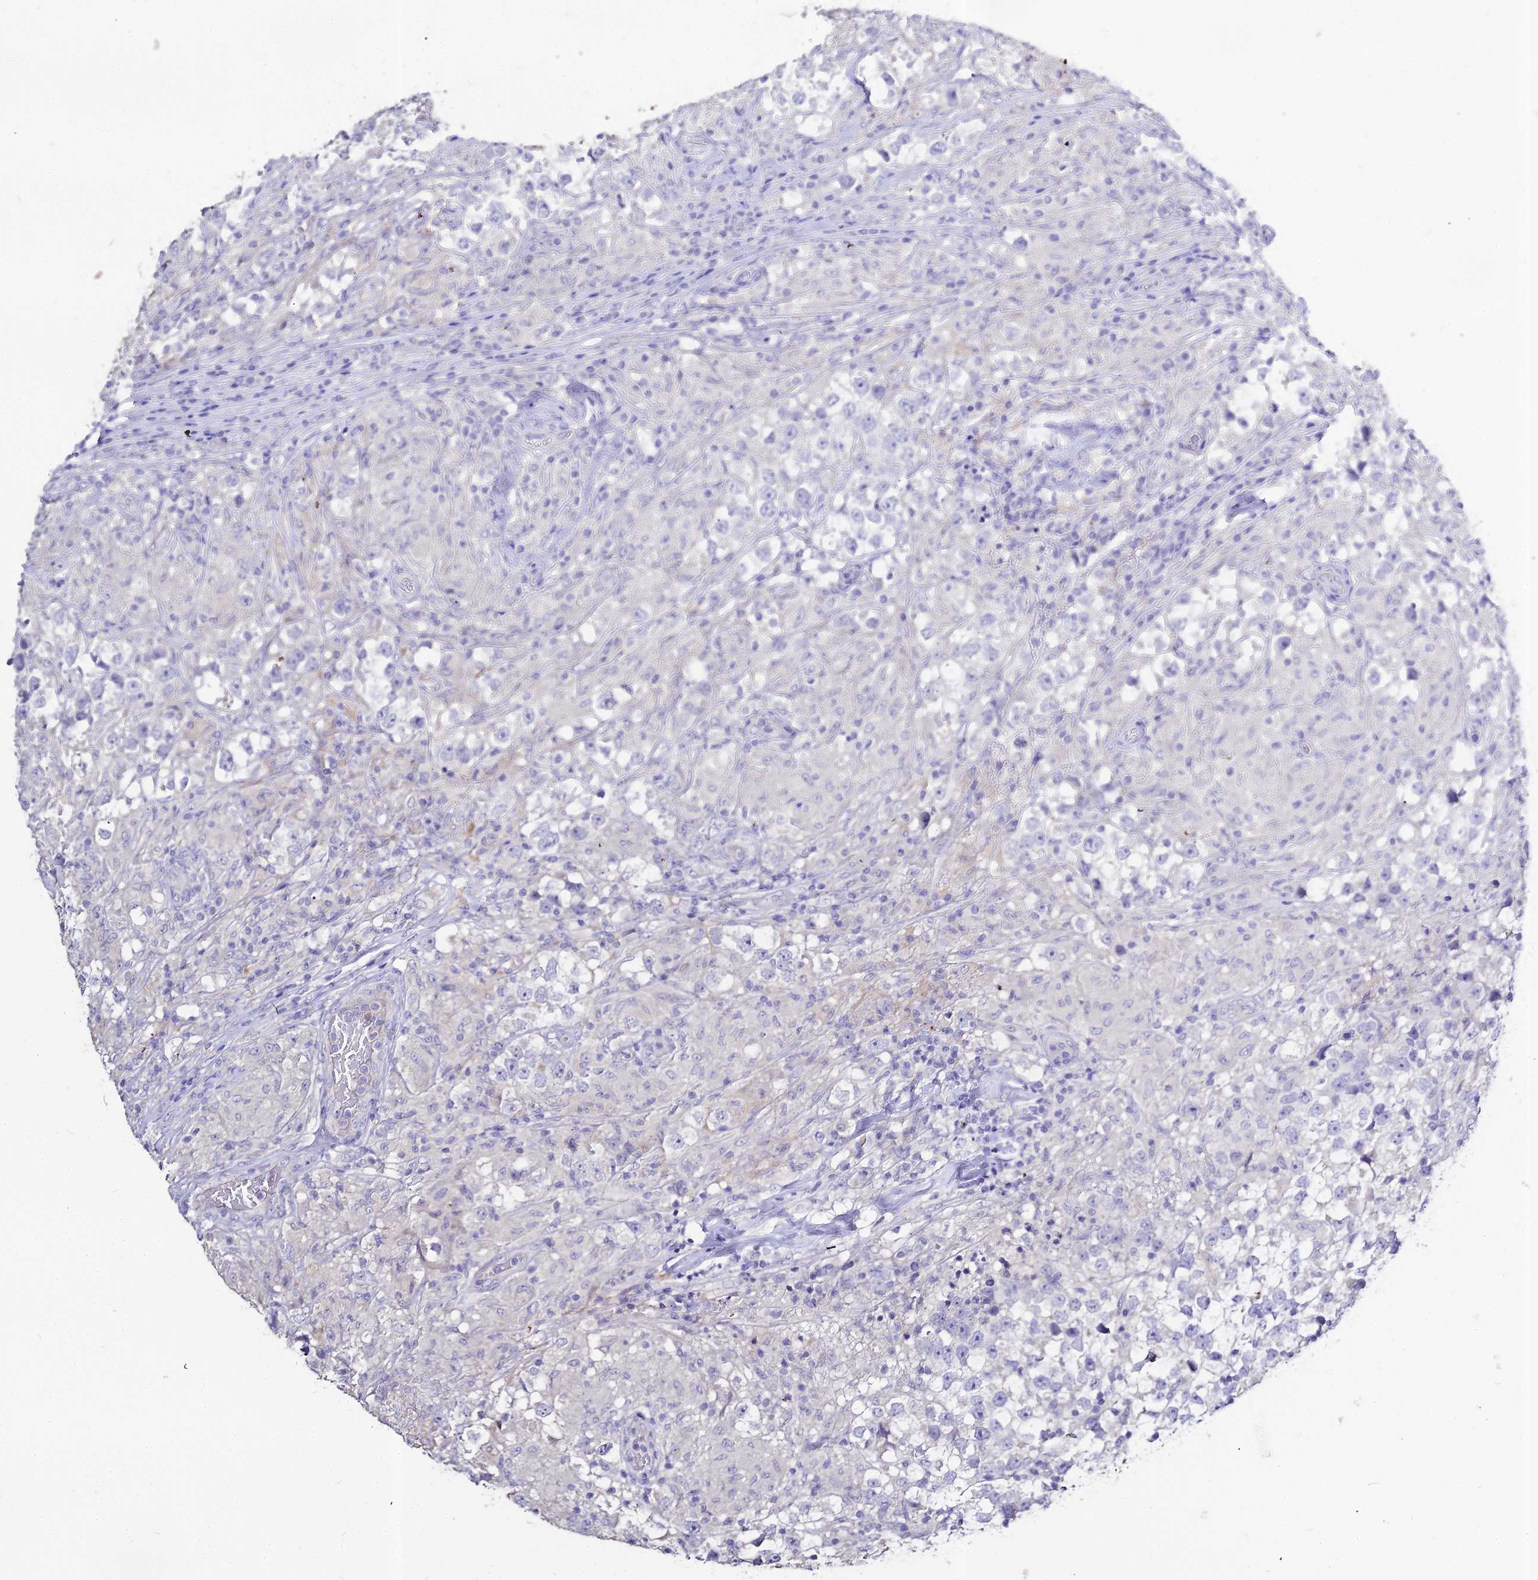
{"staining": {"intensity": "negative", "quantity": "none", "location": "none"}, "tissue": "testis cancer", "cell_type": "Tumor cells", "image_type": "cancer", "snomed": [{"axis": "morphology", "description": "Seminoma, NOS"}, {"axis": "topography", "description": "Testis"}], "caption": "IHC of human testis cancer demonstrates no staining in tumor cells. The staining was performed using DAB (3,3'-diaminobenzidine) to visualize the protein expression in brown, while the nuclei were stained in blue with hematoxylin (Magnification: 20x).", "gene": "GLYAT", "patient": {"sex": "male", "age": 46}}